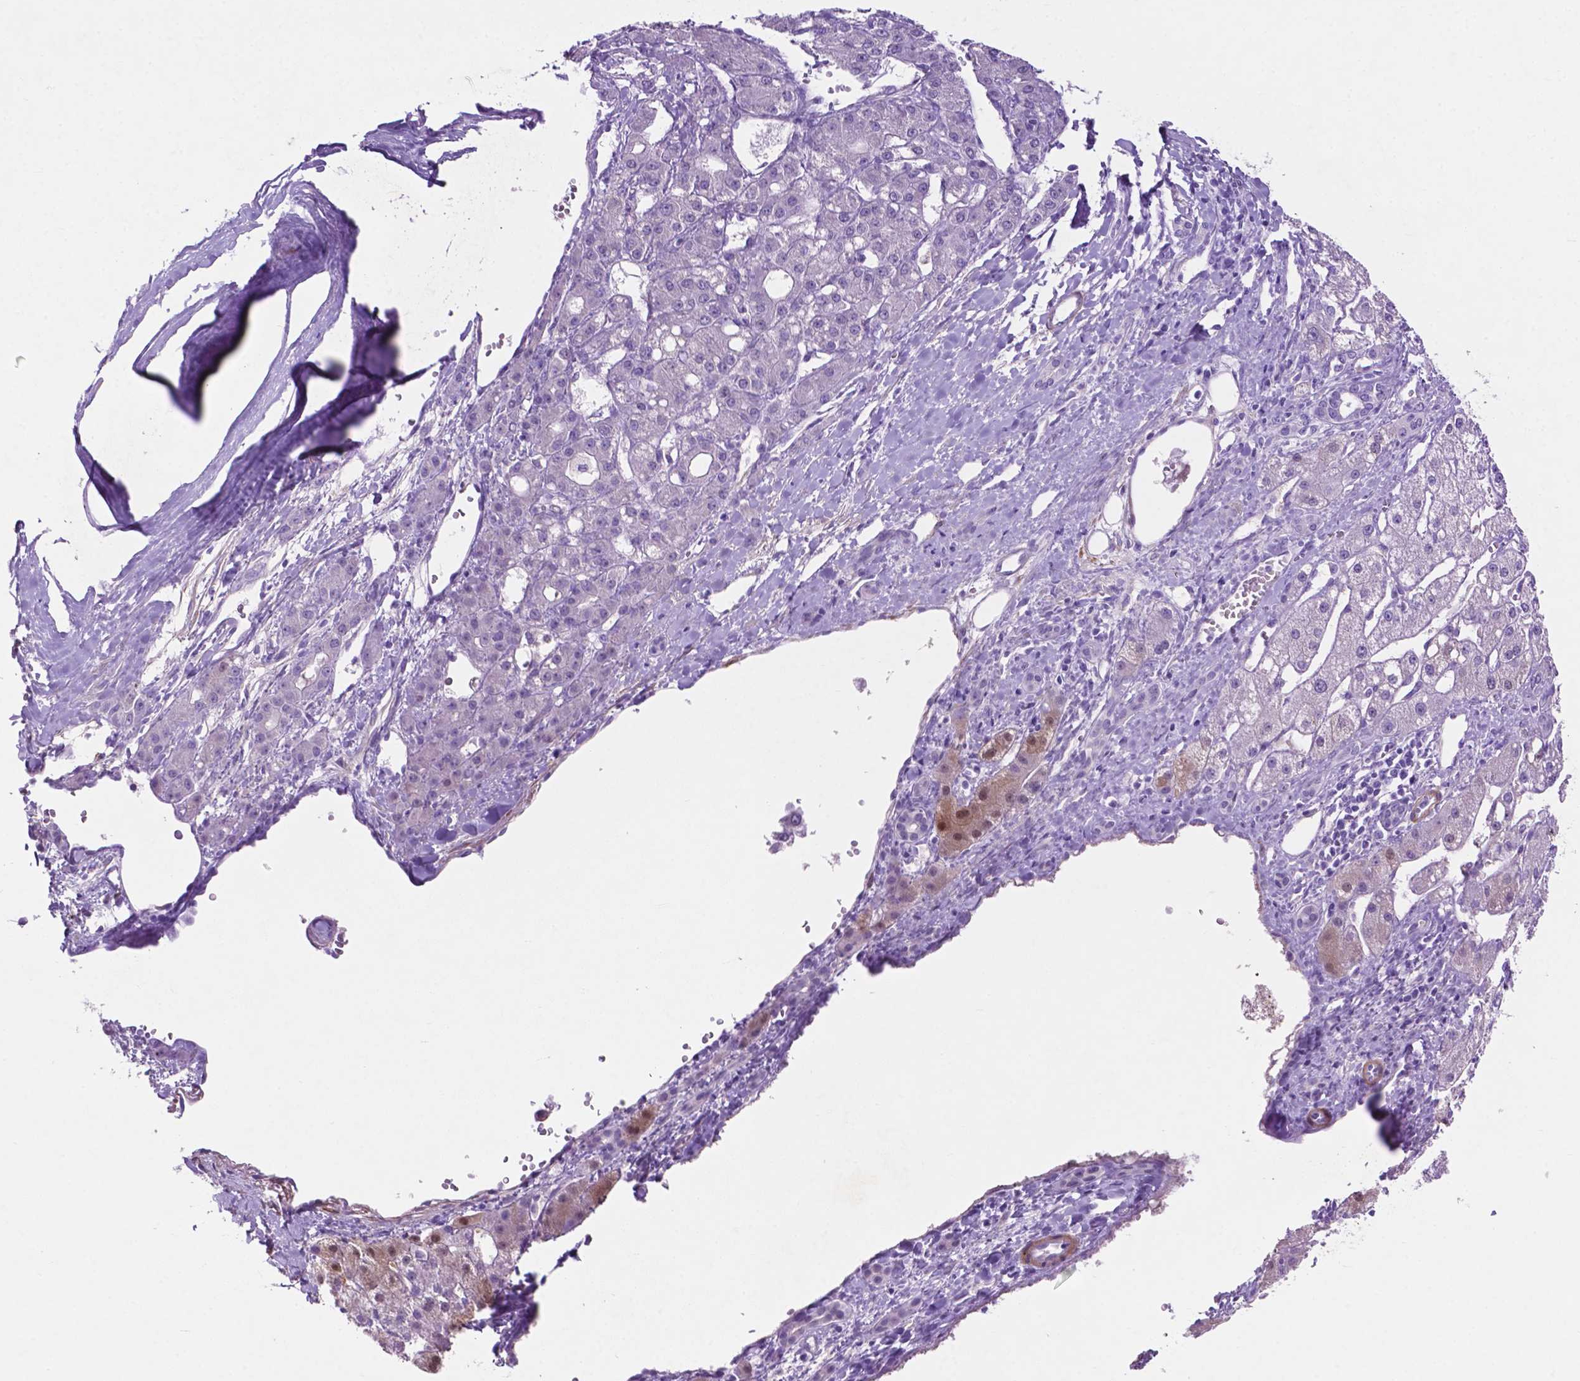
{"staining": {"intensity": "negative", "quantity": "none", "location": "none"}, "tissue": "liver cancer", "cell_type": "Tumor cells", "image_type": "cancer", "snomed": [{"axis": "morphology", "description": "Carcinoma, Hepatocellular, NOS"}, {"axis": "topography", "description": "Liver"}], "caption": "Tumor cells show no significant protein positivity in liver cancer (hepatocellular carcinoma).", "gene": "ASPG", "patient": {"sex": "male", "age": 67}}